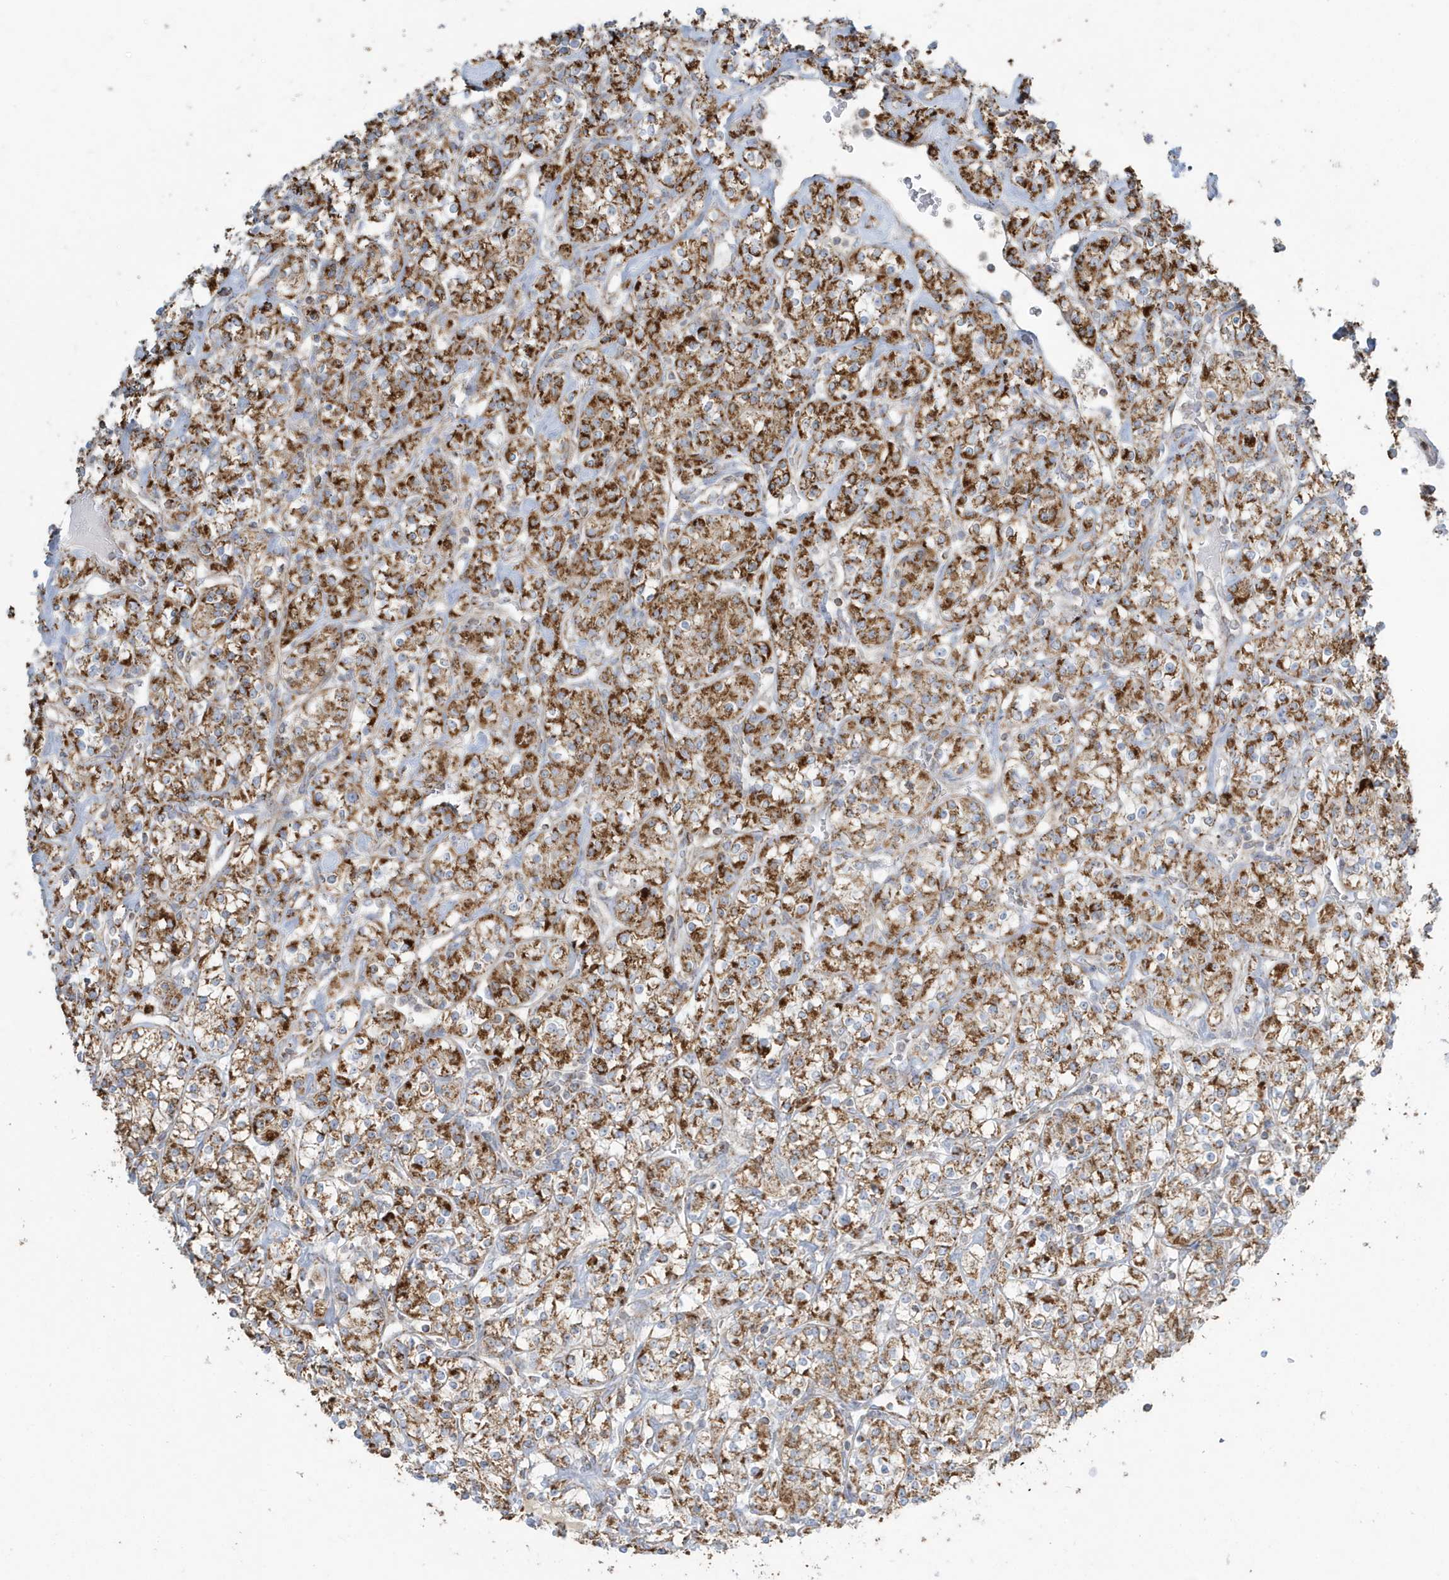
{"staining": {"intensity": "strong", "quantity": ">75%", "location": "cytoplasmic/membranous"}, "tissue": "renal cancer", "cell_type": "Tumor cells", "image_type": "cancer", "snomed": [{"axis": "morphology", "description": "Adenocarcinoma, NOS"}, {"axis": "topography", "description": "Kidney"}], "caption": "Immunohistochemical staining of human renal cancer (adenocarcinoma) displays high levels of strong cytoplasmic/membranous expression in about >75% of tumor cells.", "gene": "RAB11FIP3", "patient": {"sex": "male", "age": 77}}